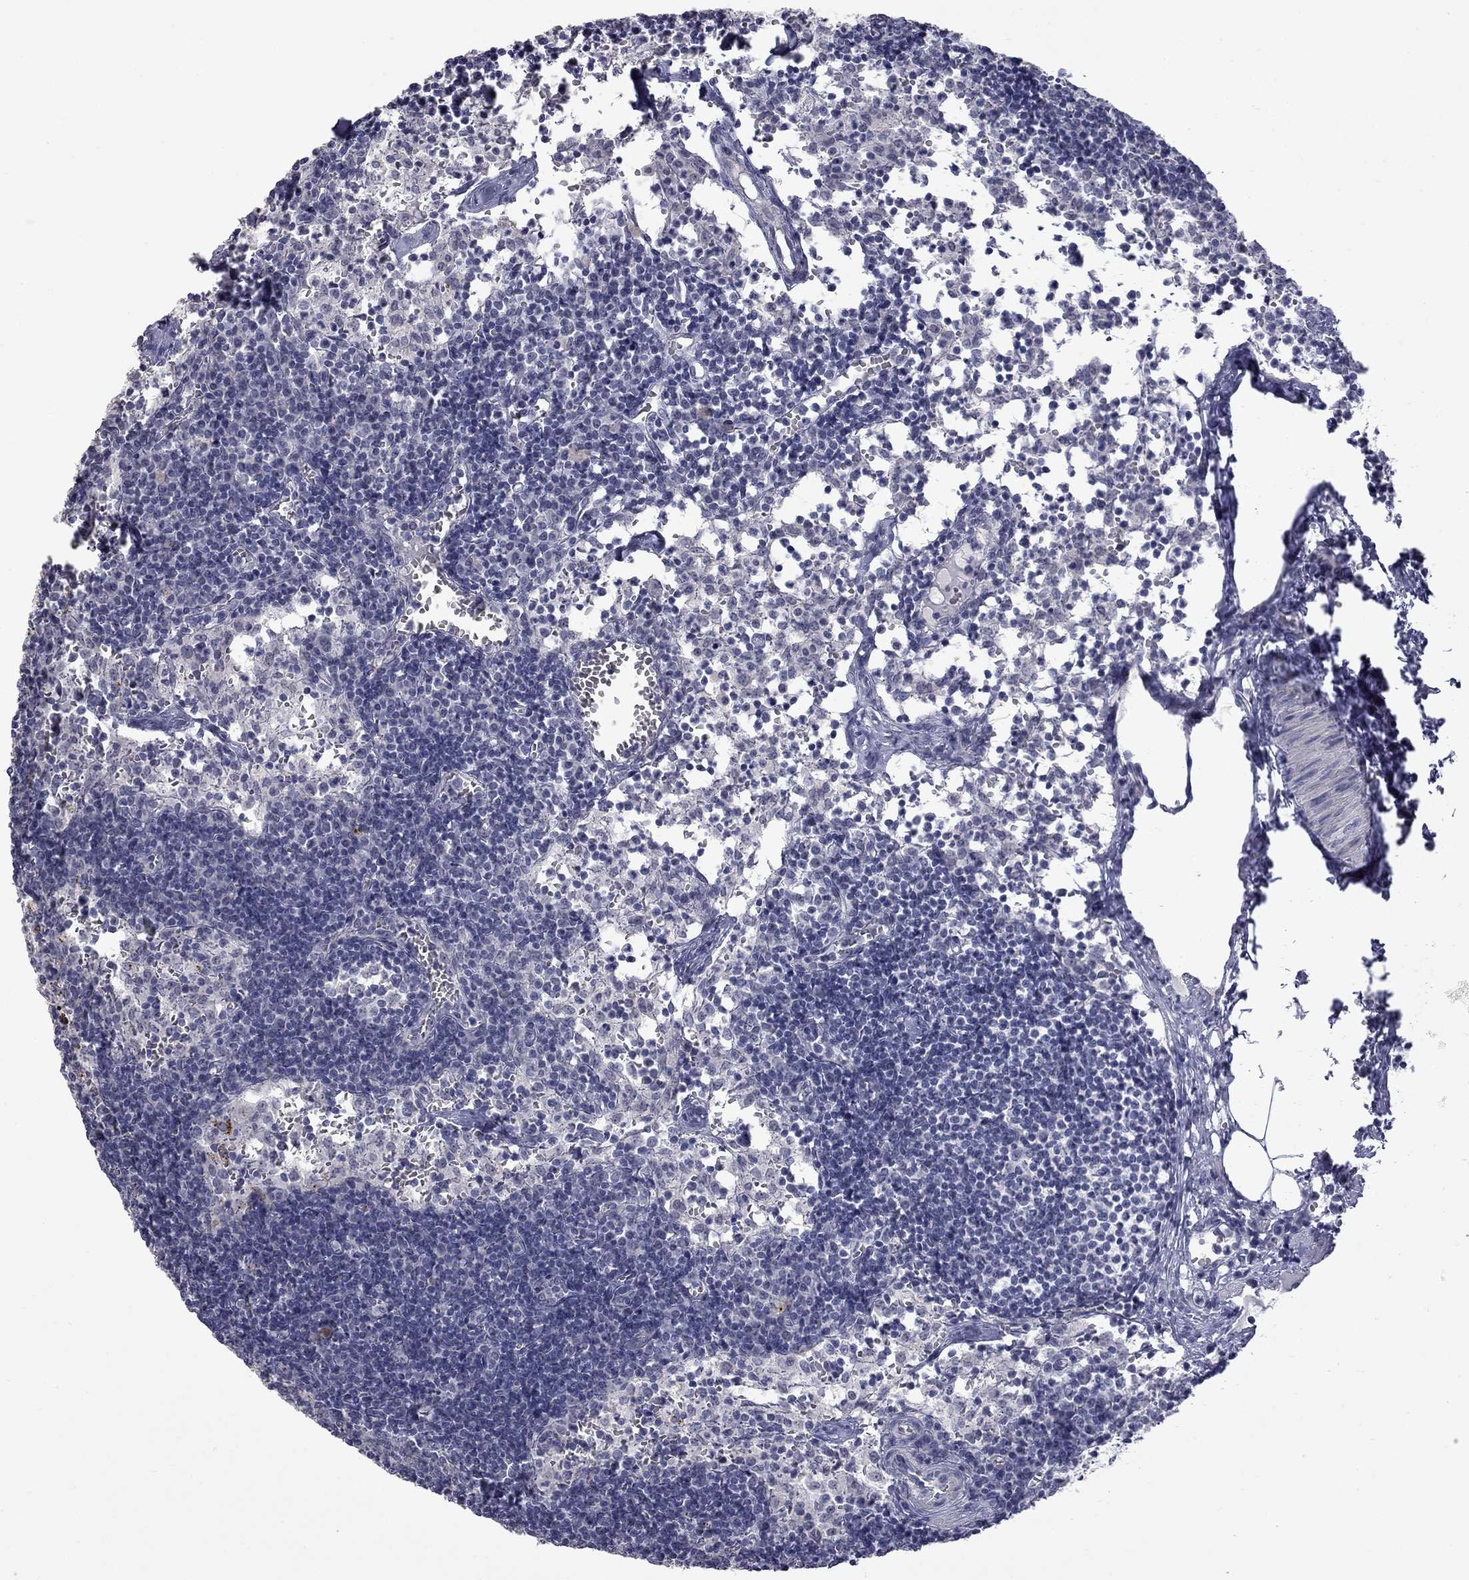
{"staining": {"intensity": "negative", "quantity": "none", "location": "none"}, "tissue": "lymph node", "cell_type": "Germinal center cells", "image_type": "normal", "snomed": [{"axis": "morphology", "description": "Normal tissue, NOS"}, {"axis": "topography", "description": "Lymph node"}], "caption": "This is an immunohistochemistry (IHC) image of unremarkable lymph node. There is no expression in germinal center cells.", "gene": "GSG1L", "patient": {"sex": "female", "age": 52}}